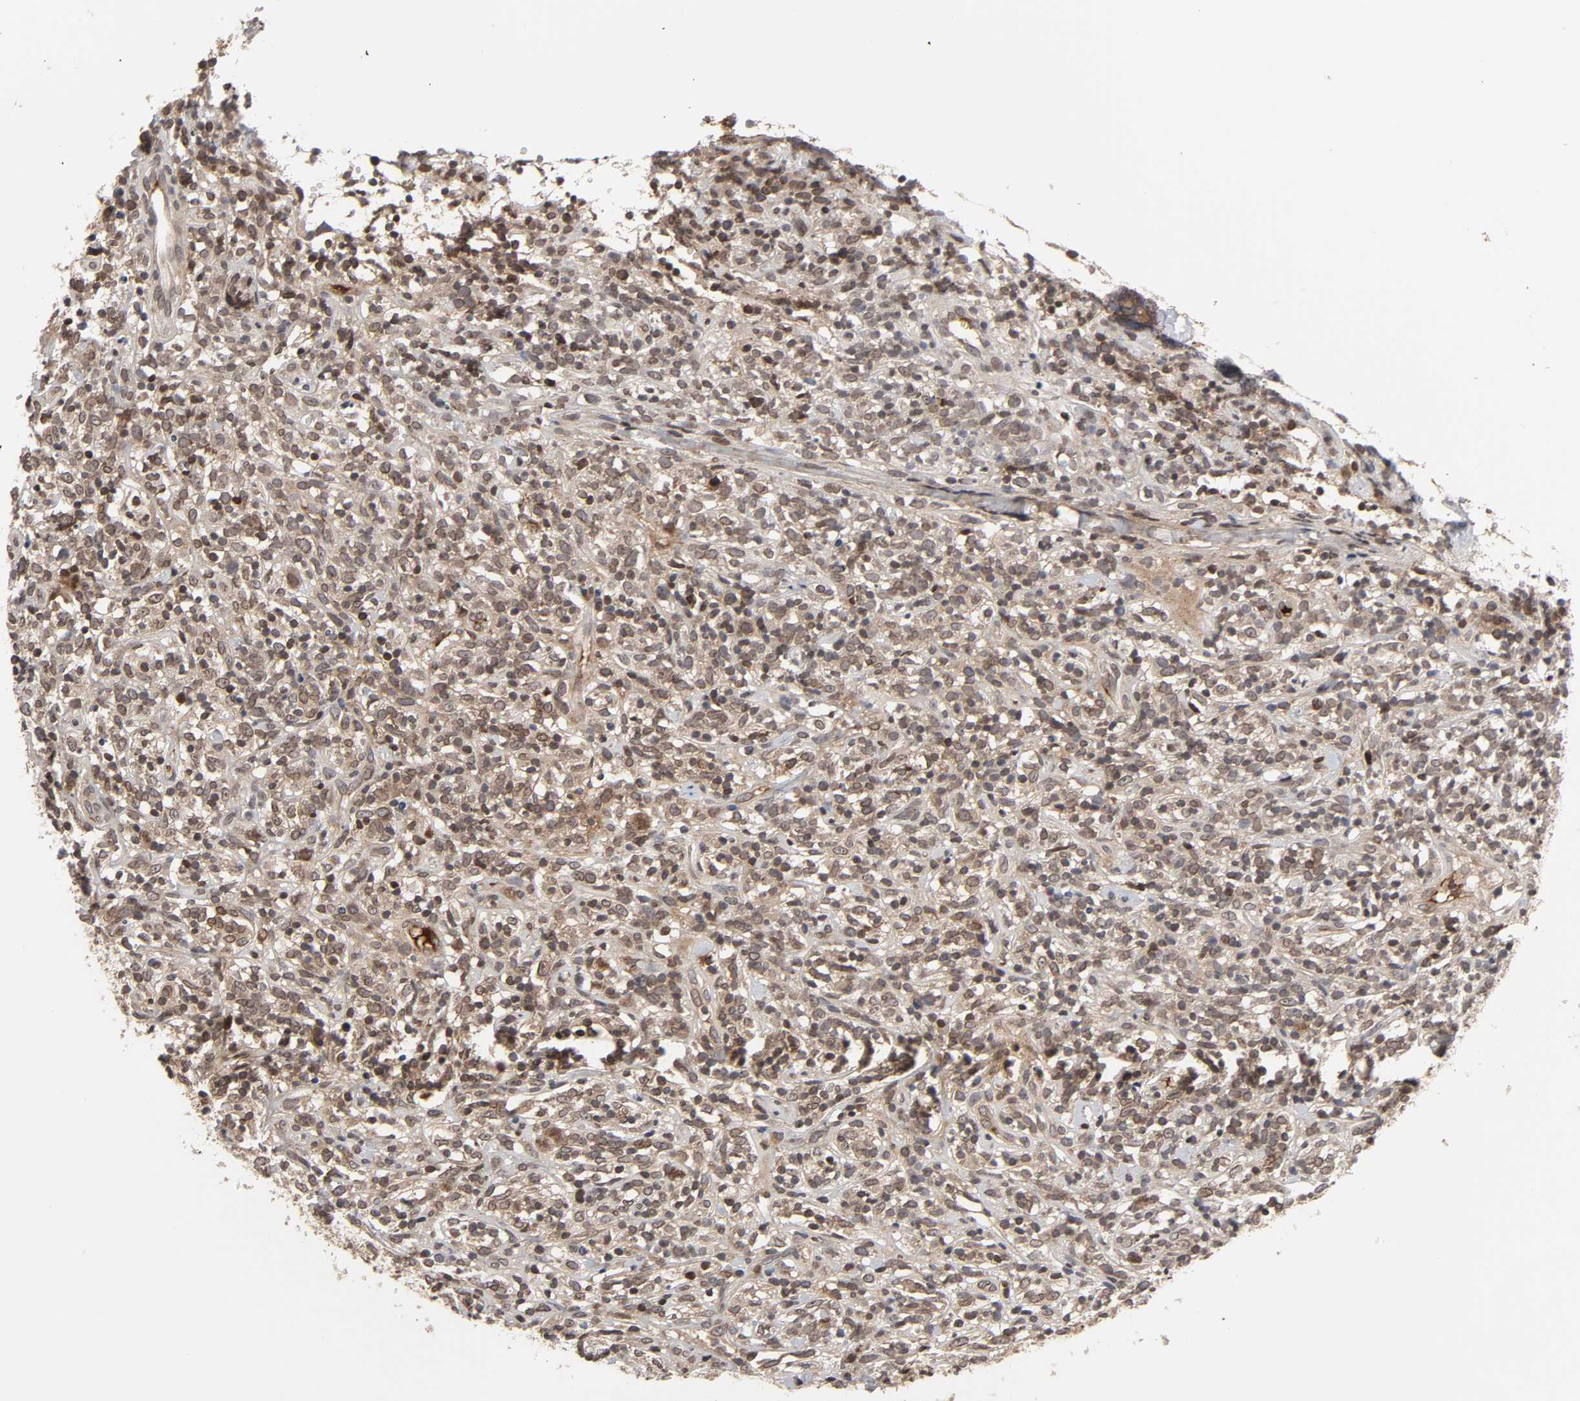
{"staining": {"intensity": "moderate", "quantity": ">75%", "location": "cytoplasmic/membranous,nuclear"}, "tissue": "lymphoma", "cell_type": "Tumor cells", "image_type": "cancer", "snomed": [{"axis": "morphology", "description": "Malignant lymphoma, non-Hodgkin's type, High grade"}, {"axis": "topography", "description": "Lymph node"}], "caption": "A medium amount of moderate cytoplasmic/membranous and nuclear staining is appreciated in about >75% of tumor cells in high-grade malignant lymphoma, non-Hodgkin's type tissue.", "gene": "CPN2", "patient": {"sex": "female", "age": 73}}